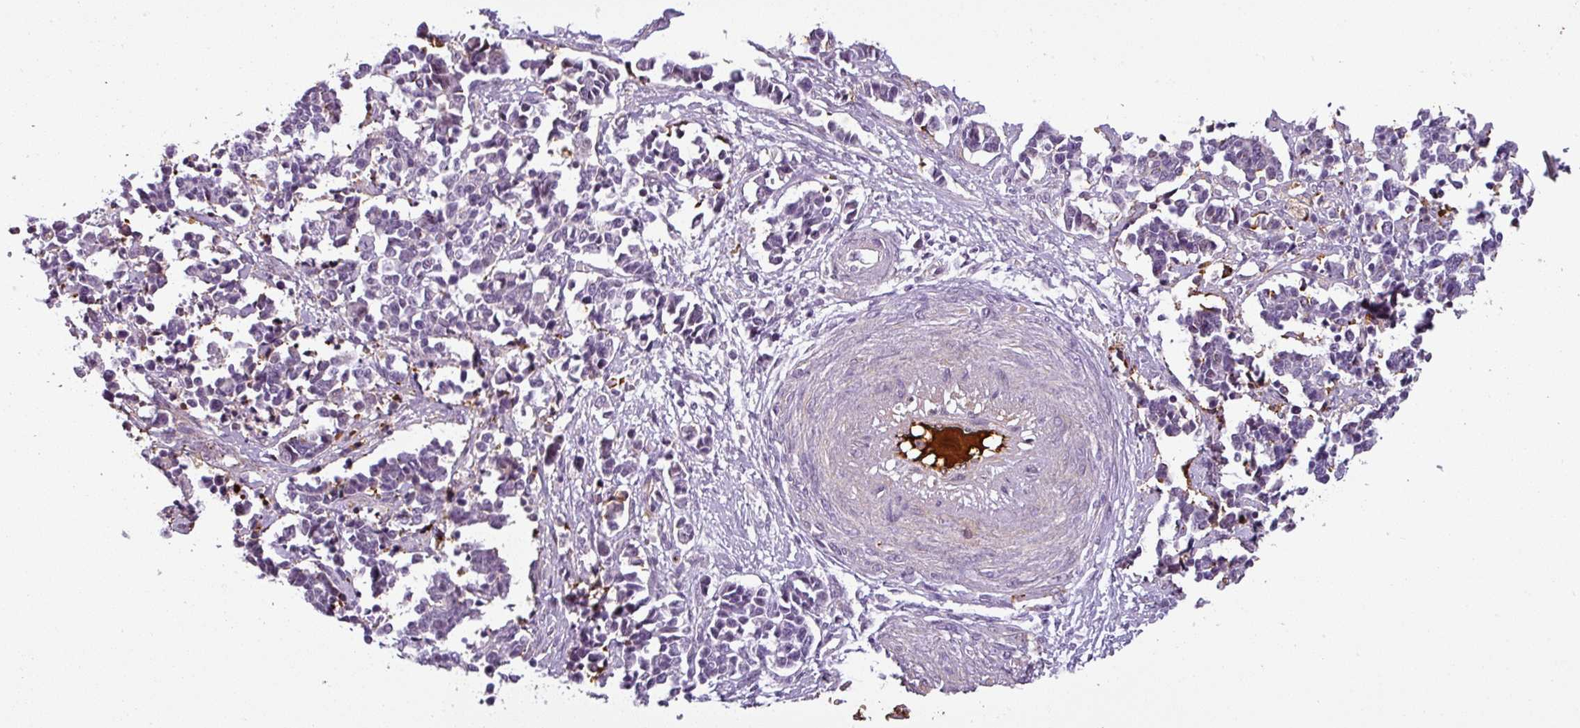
{"staining": {"intensity": "negative", "quantity": "none", "location": "none"}, "tissue": "cervical cancer", "cell_type": "Tumor cells", "image_type": "cancer", "snomed": [{"axis": "morphology", "description": "Normal tissue, NOS"}, {"axis": "morphology", "description": "Squamous cell carcinoma, NOS"}, {"axis": "topography", "description": "Cervix"}], "caption": "Immunohistochemistry (IHC) micrograph of neoplastic tissue: cervical squamous cell carcinoma stained with DAB exhibits no significant protein staining in tumor cells.", "gene": "APOC1", "patient": {"sex": "female", "age": 35}}